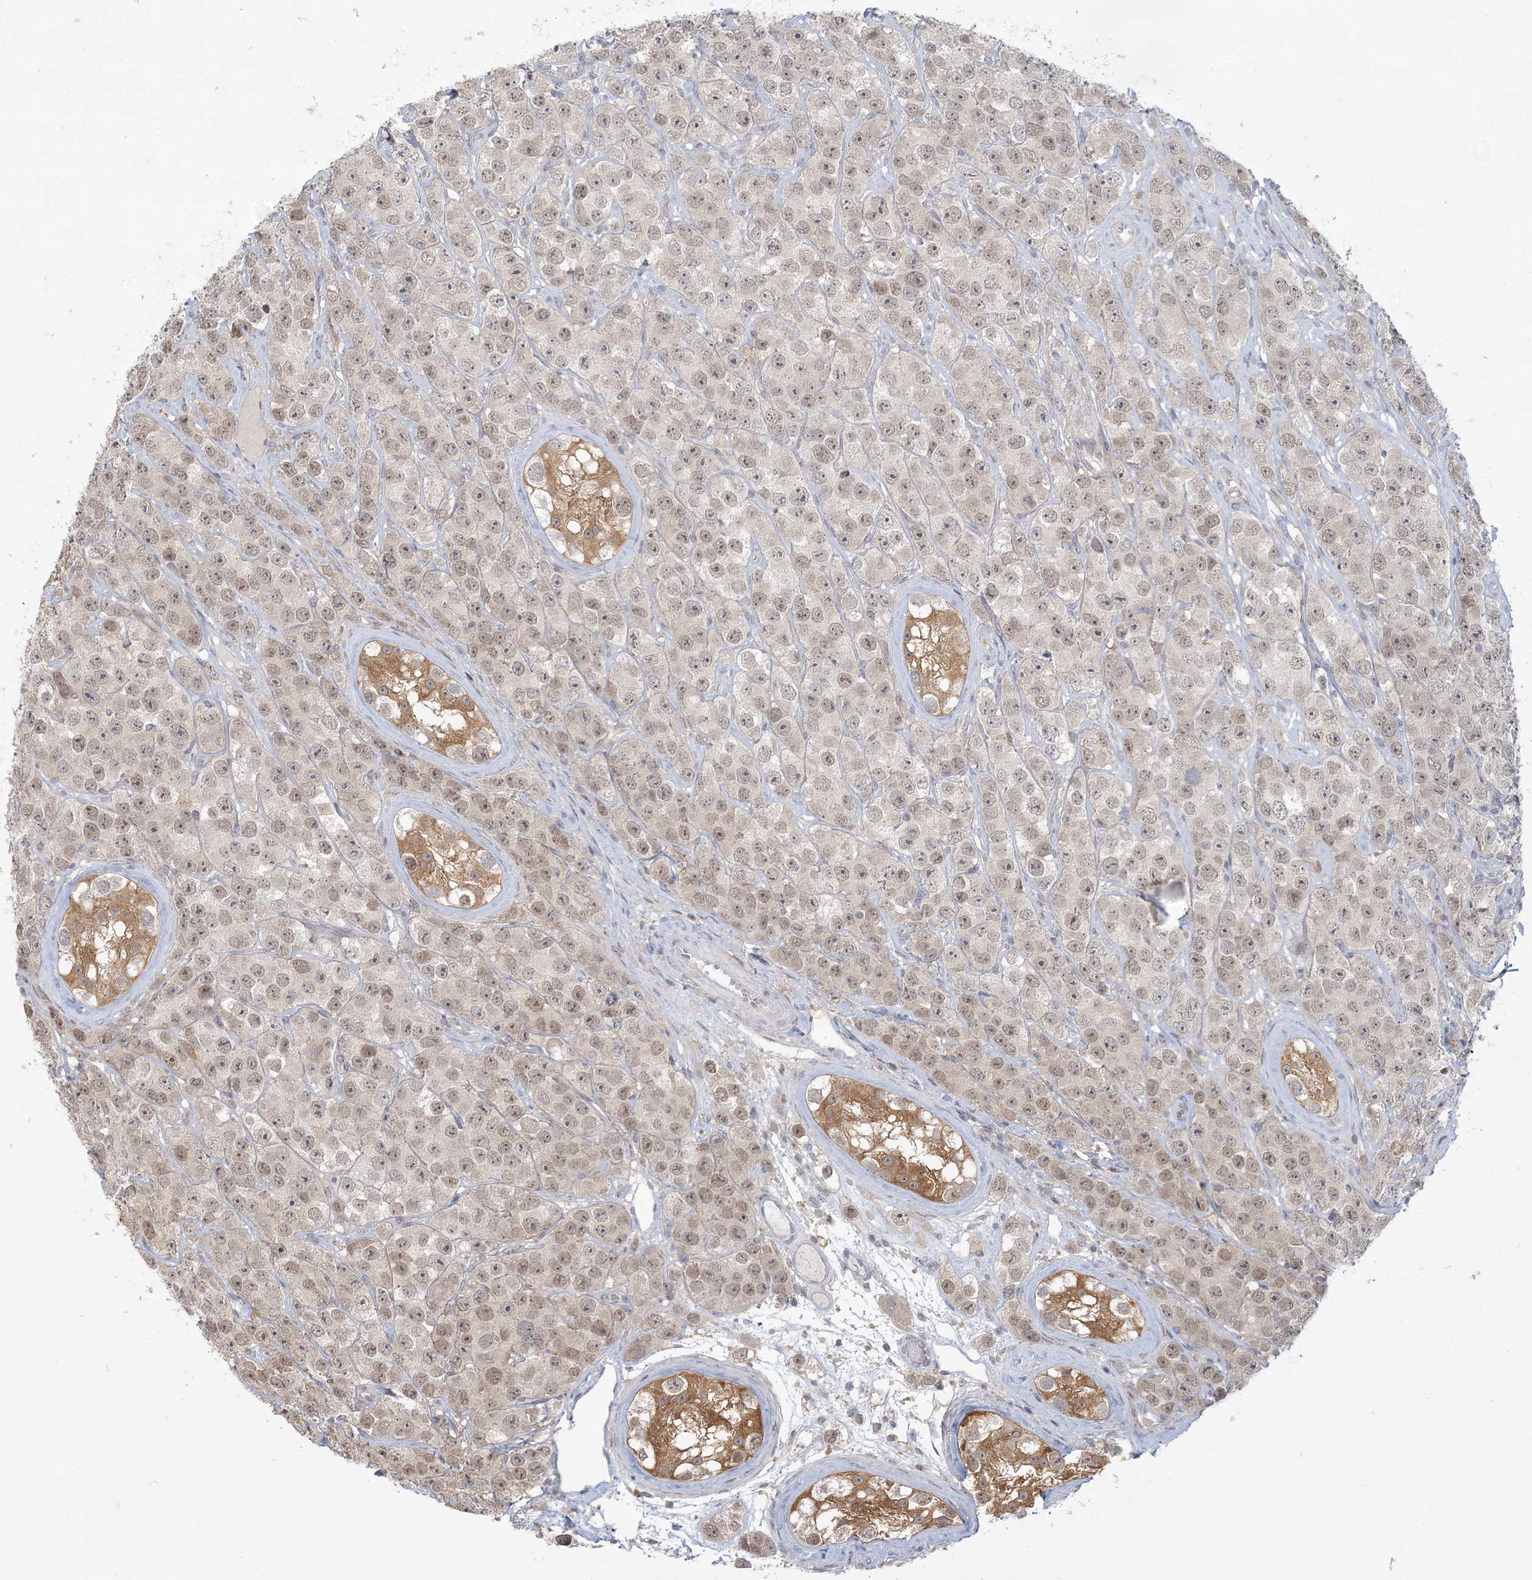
{"staining": {"intensity": "weak", "quantity": ">75%", "location": "nuclear"}, "tissue": "testis cancer", "cell_type": "Tumor cells", "image_type": "cancer", "snomed": [{"axis": "morphology", "description": "Seminoma, NOS"}, {"axis": "topography", "description": "Testis"}], "caption": "This histopathology image shows immunohistochemistry (IHC) staining of seminoma (testis), with low weak nuclear positivity in approximately >75% of tumor cells.", "gene": "ANKS1A", "patient": {"sex": "male", "age": 28}}